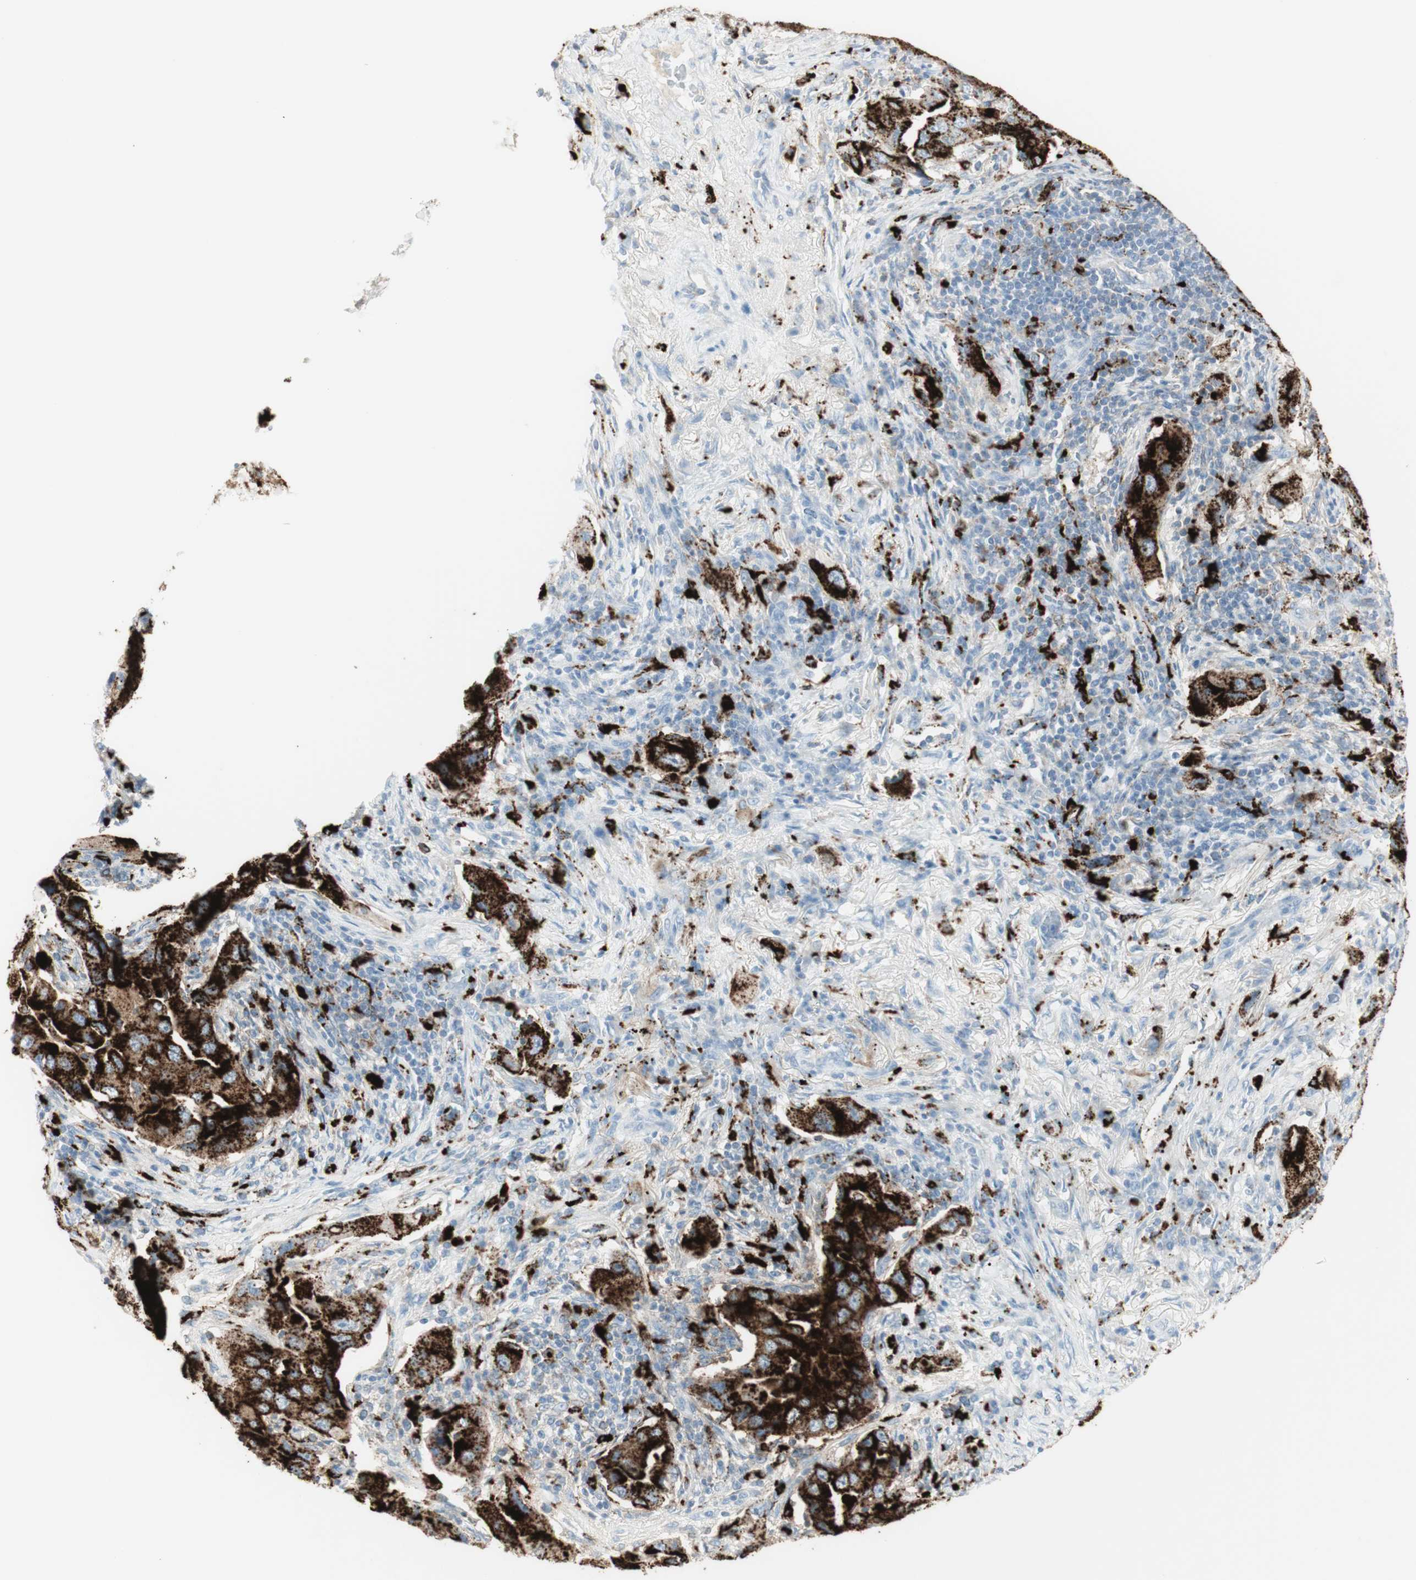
{"staining": {"intensity": "strong", "quantity": "25%-75%", "location": "cytoplasmic/membranous"}, "tissue": "lung cancer", "cell_type": "Tumor cells", "image_type": "cancer", "snomed": [{"axis": "morphology", "description": "Adenocarcinoma, NOS"}, {"axis": "topography", "description": "Lung"}], "caption": "The histopathology image shows staining of adenocarcinoma (lung), revealing strong cytoplasmic/membranous protein expression (brown color) within tumor cells. The staining was performed using DAB, with brown indicating positive protein expression. Nuclei are stained blue with hematoxylin.", "gene": "NAPSA", "patient": {"sex": "female", "age": 65}}